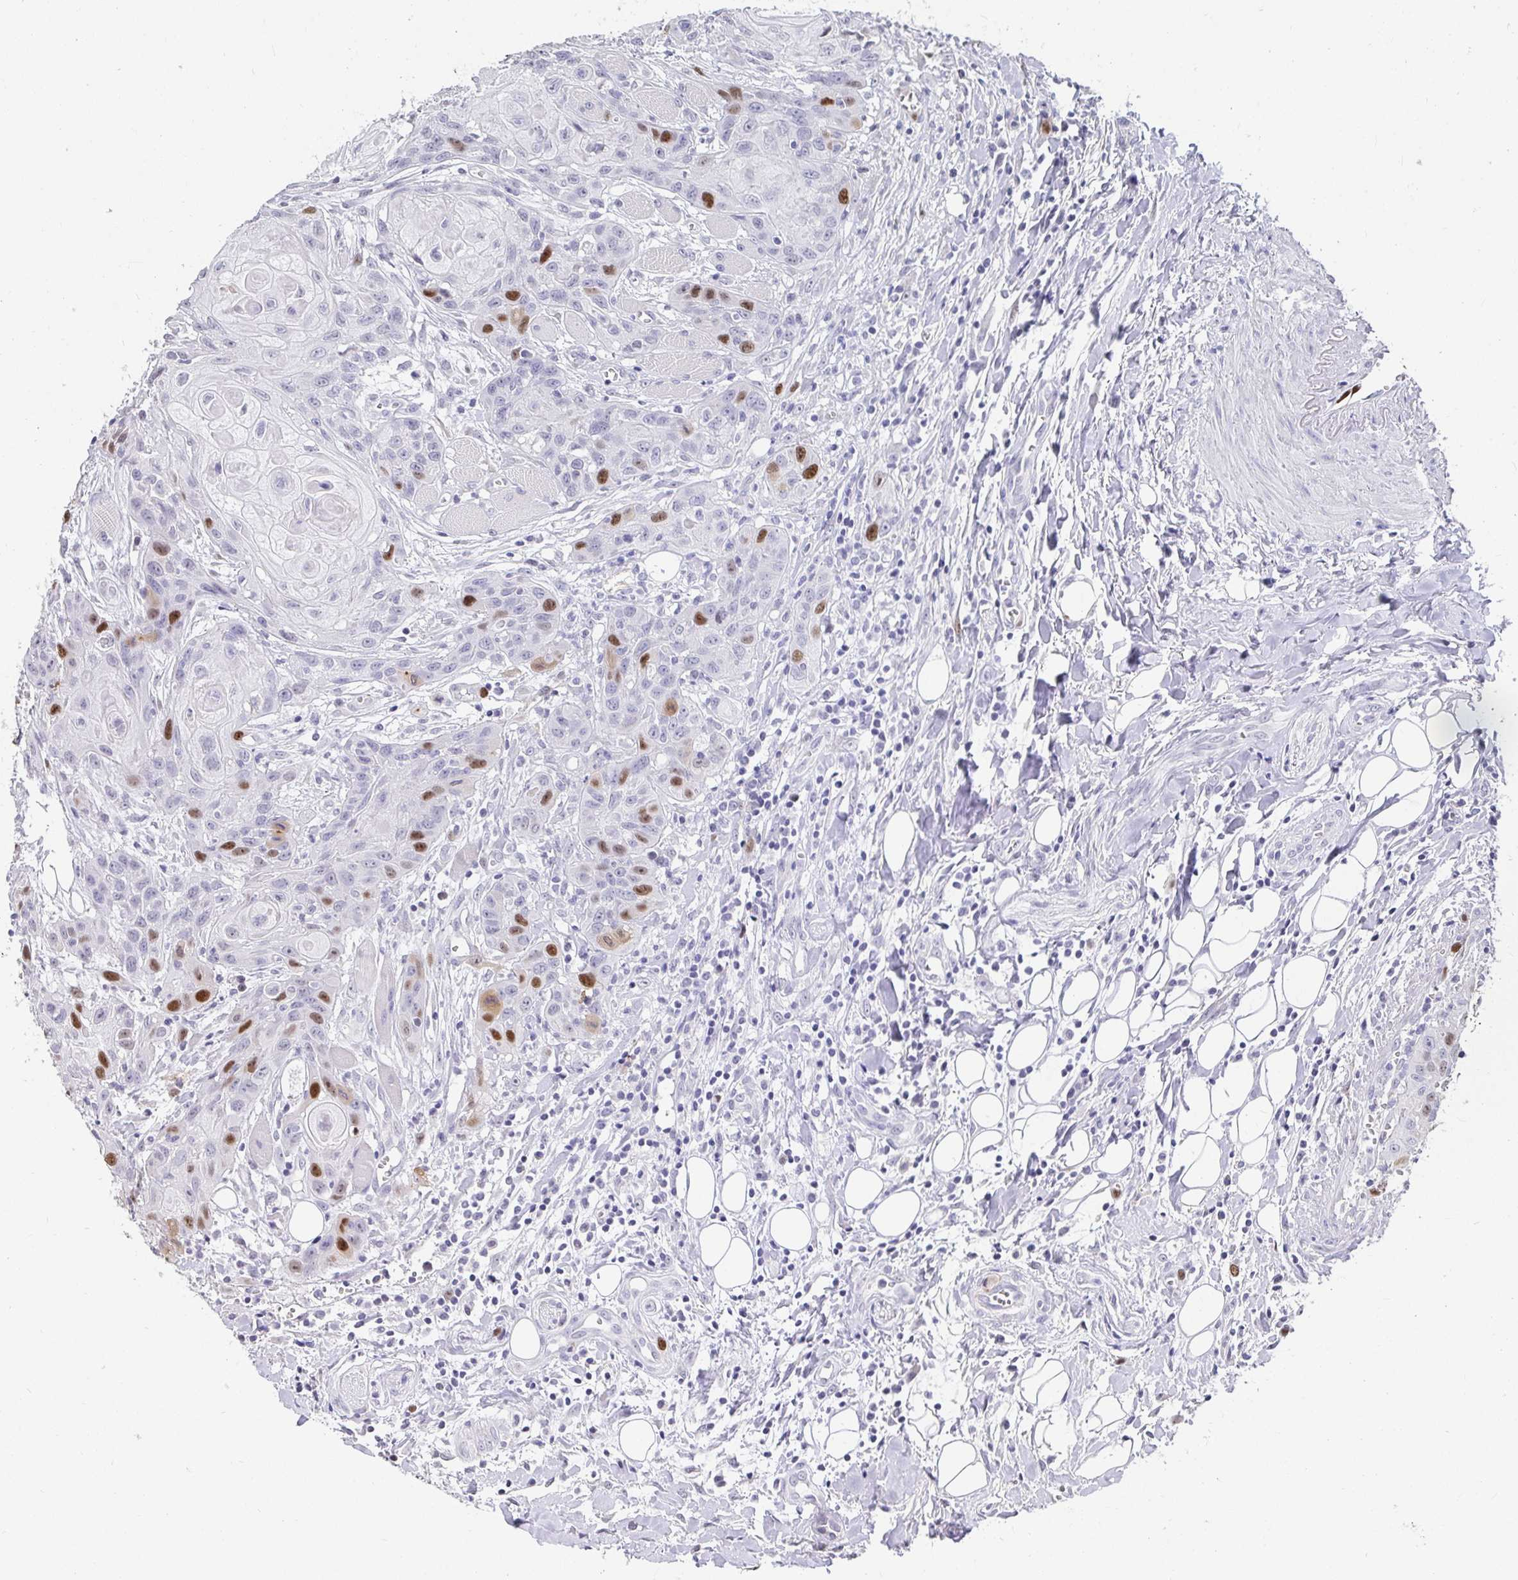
{"staining": {"intensity": "strong", "quantity": "<25%", "location": "nuclear"}, "tissue": "head and neck cancer", "cell_type": "Tumor cells", "image_type": "cancer", "snomed": [{"axis": "morphology", "description": "Squamous cell carcinoma, NOS"}, {"axis": "topography", "description": "Oral tissue"}, {"axis": "topography", "description": "Head-Neck"}], "caption": "Head and neck squamous cell carcinoma stained for a protein (brown) shows strong nuclear positive expression in about <25% of tumor cells.", "gene": "ANLN", "patient": {"sex": "male", "age": 58}}